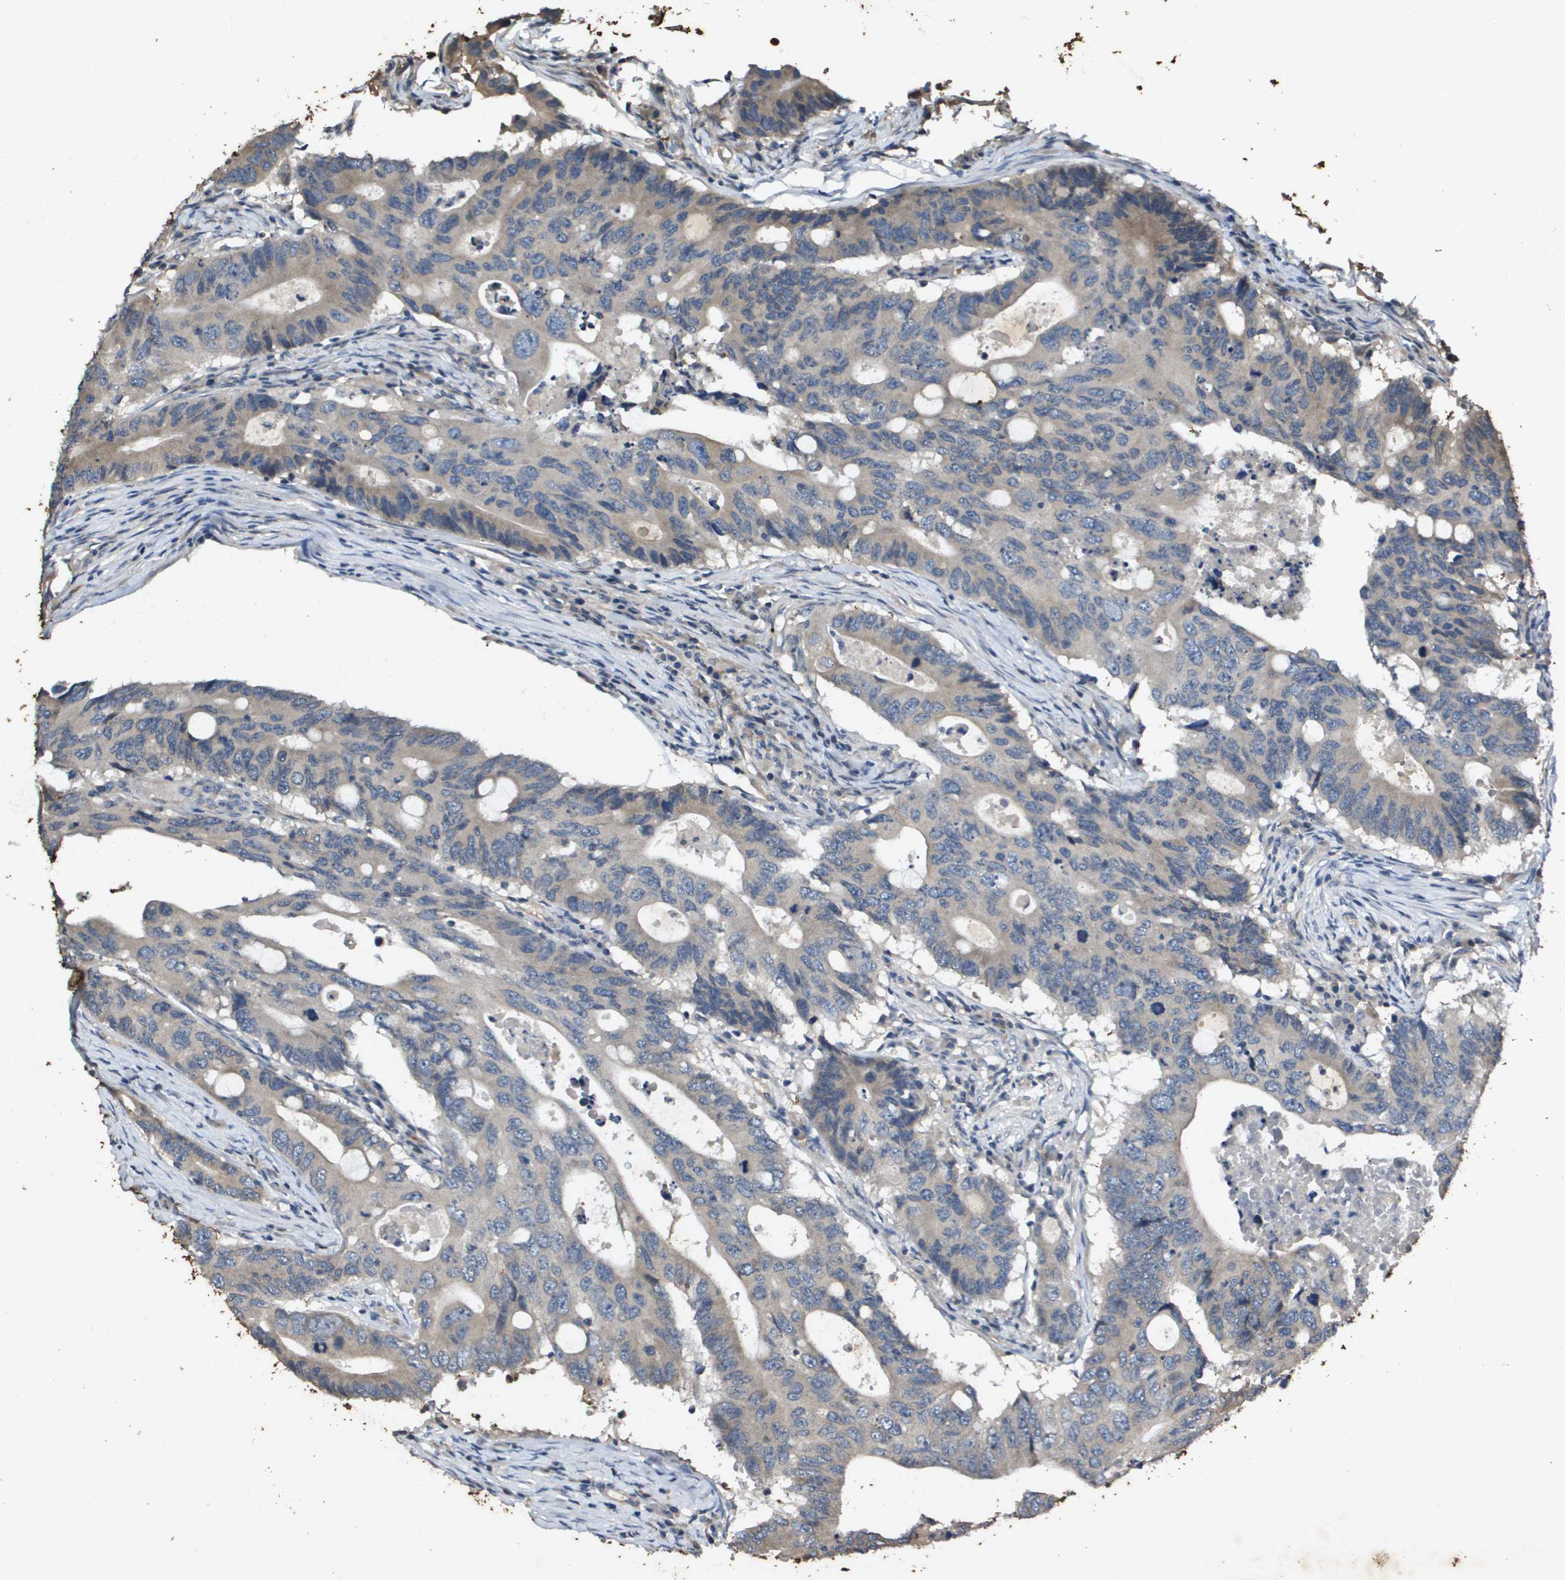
{"staining": {"intensity": "weak", "quantity": ">75%", "location": "cytoplasmic/membranous"}, "tissue": "colorectal cancer", "cell_type": "Tumor cells", "image_type": "cancer", "snomed": [{"axis": "morphology", "description": "Adenocarcinoma, NOS"}, {"axis": "topography", "description": "Colon"}], "caption": "Immunohistochemistry (IHC) (DAB) staining of human adenocarcinoma (colorectal) exhibits weak cytoplasmic/membranous protein staining in approximately >75% of tumor cells.", "gene": "PGAP3", "patient": {"sex": "male", "age": 71}}